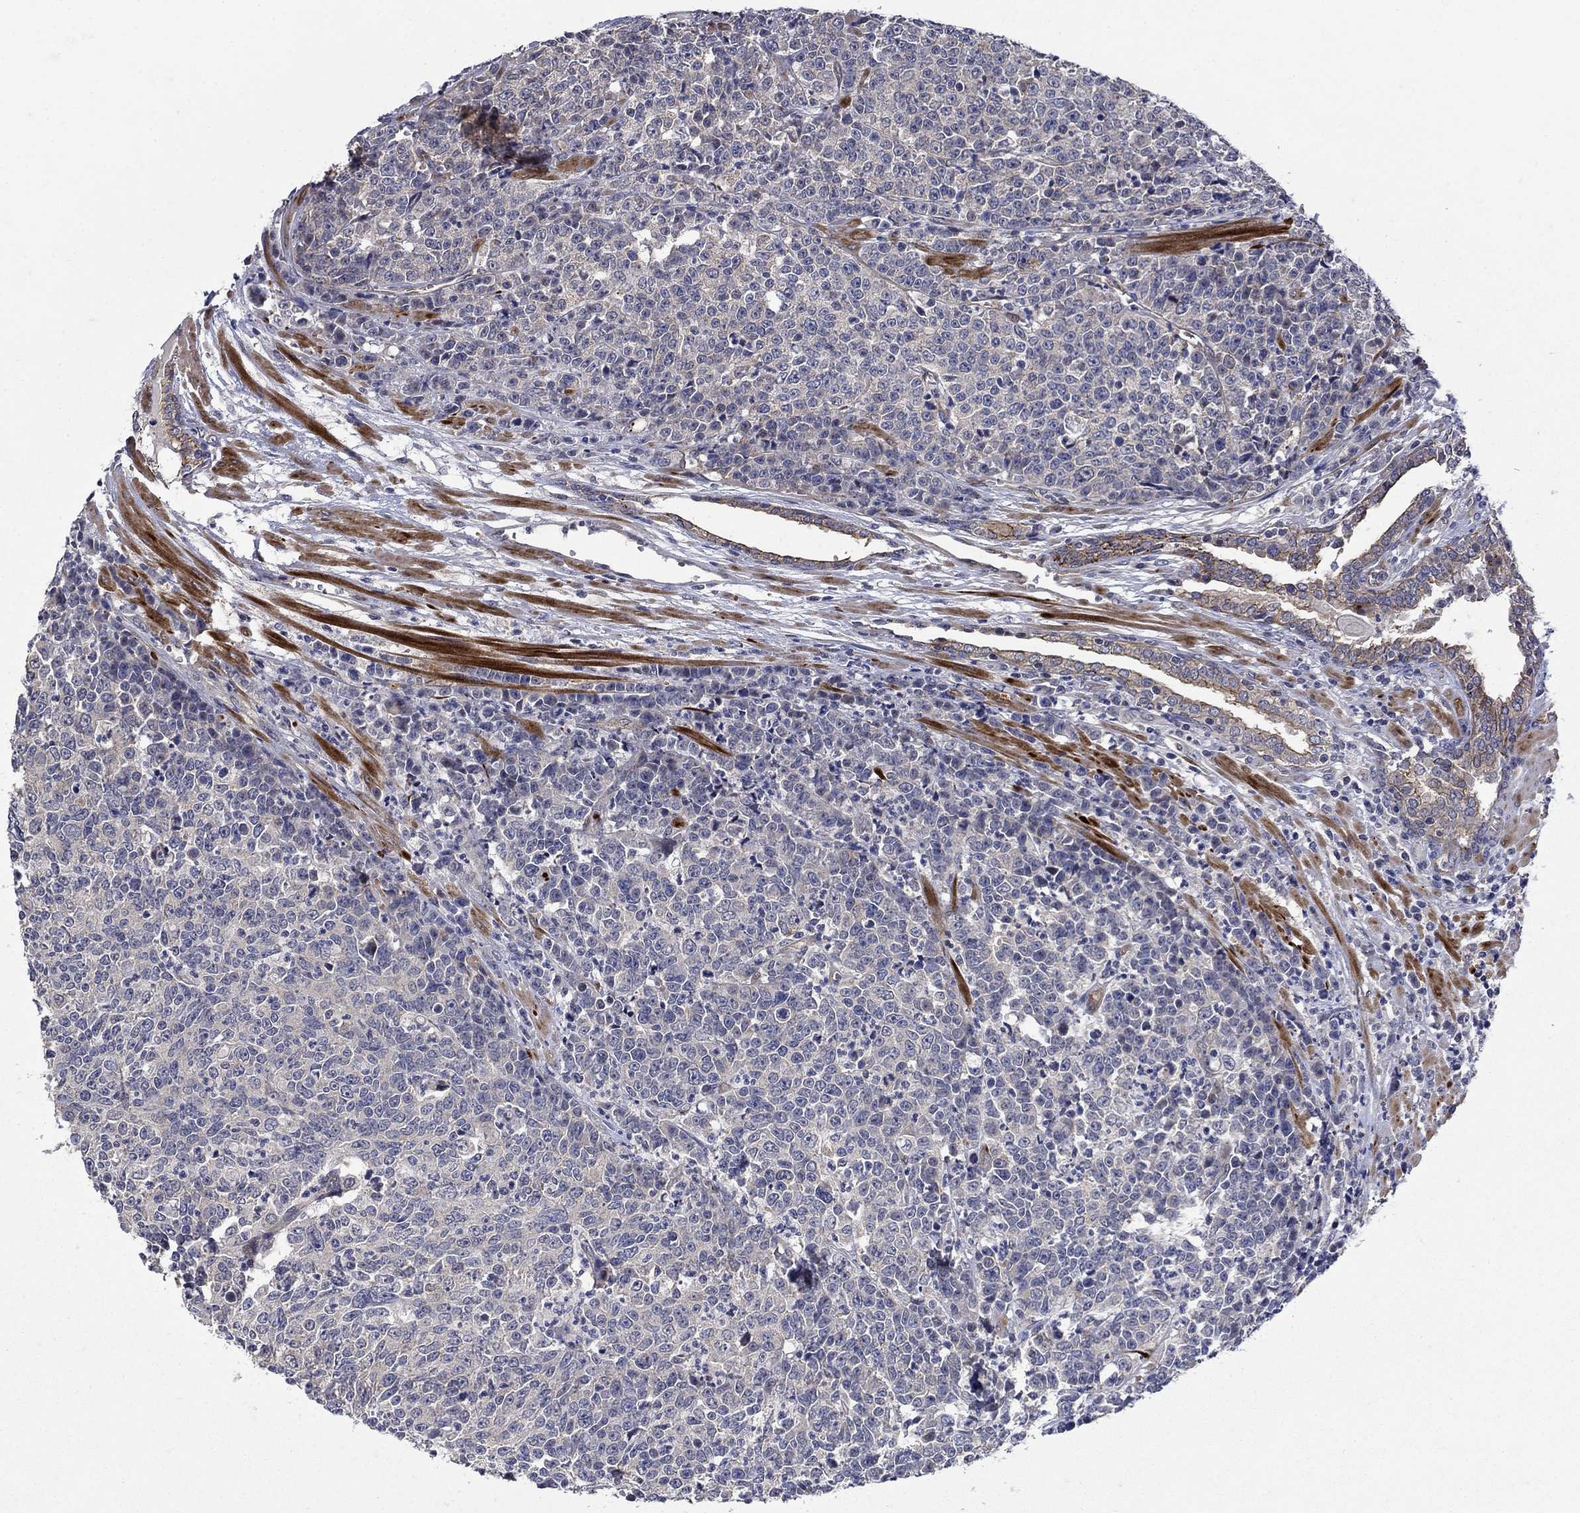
{"staining": {"intensity": "moderate", "quantity": "<25%", "location": "cytoplasmic/membranous"}, "tissue": "prostate cancer", "cell_type": "Tumor cells", "image_type": "cancer", "snomed": [{"axis": "morphology", "description": "Adenocarcinoma, NOS"}, {"axis": "topography", "description": "Prostate"}], "caption": "Protein staining reveals moderate cytoplasmic/membranous expression in about <25% of tumor cells in prostate cancer. Using DAB (3,3'-diaminobenzidine) (brown) and hematoxylin (blue) stains, captured at high magnification using brightfield microscopy.", "gene": "SLC7A1", "patient": {"sex": "male", "age": 67}}